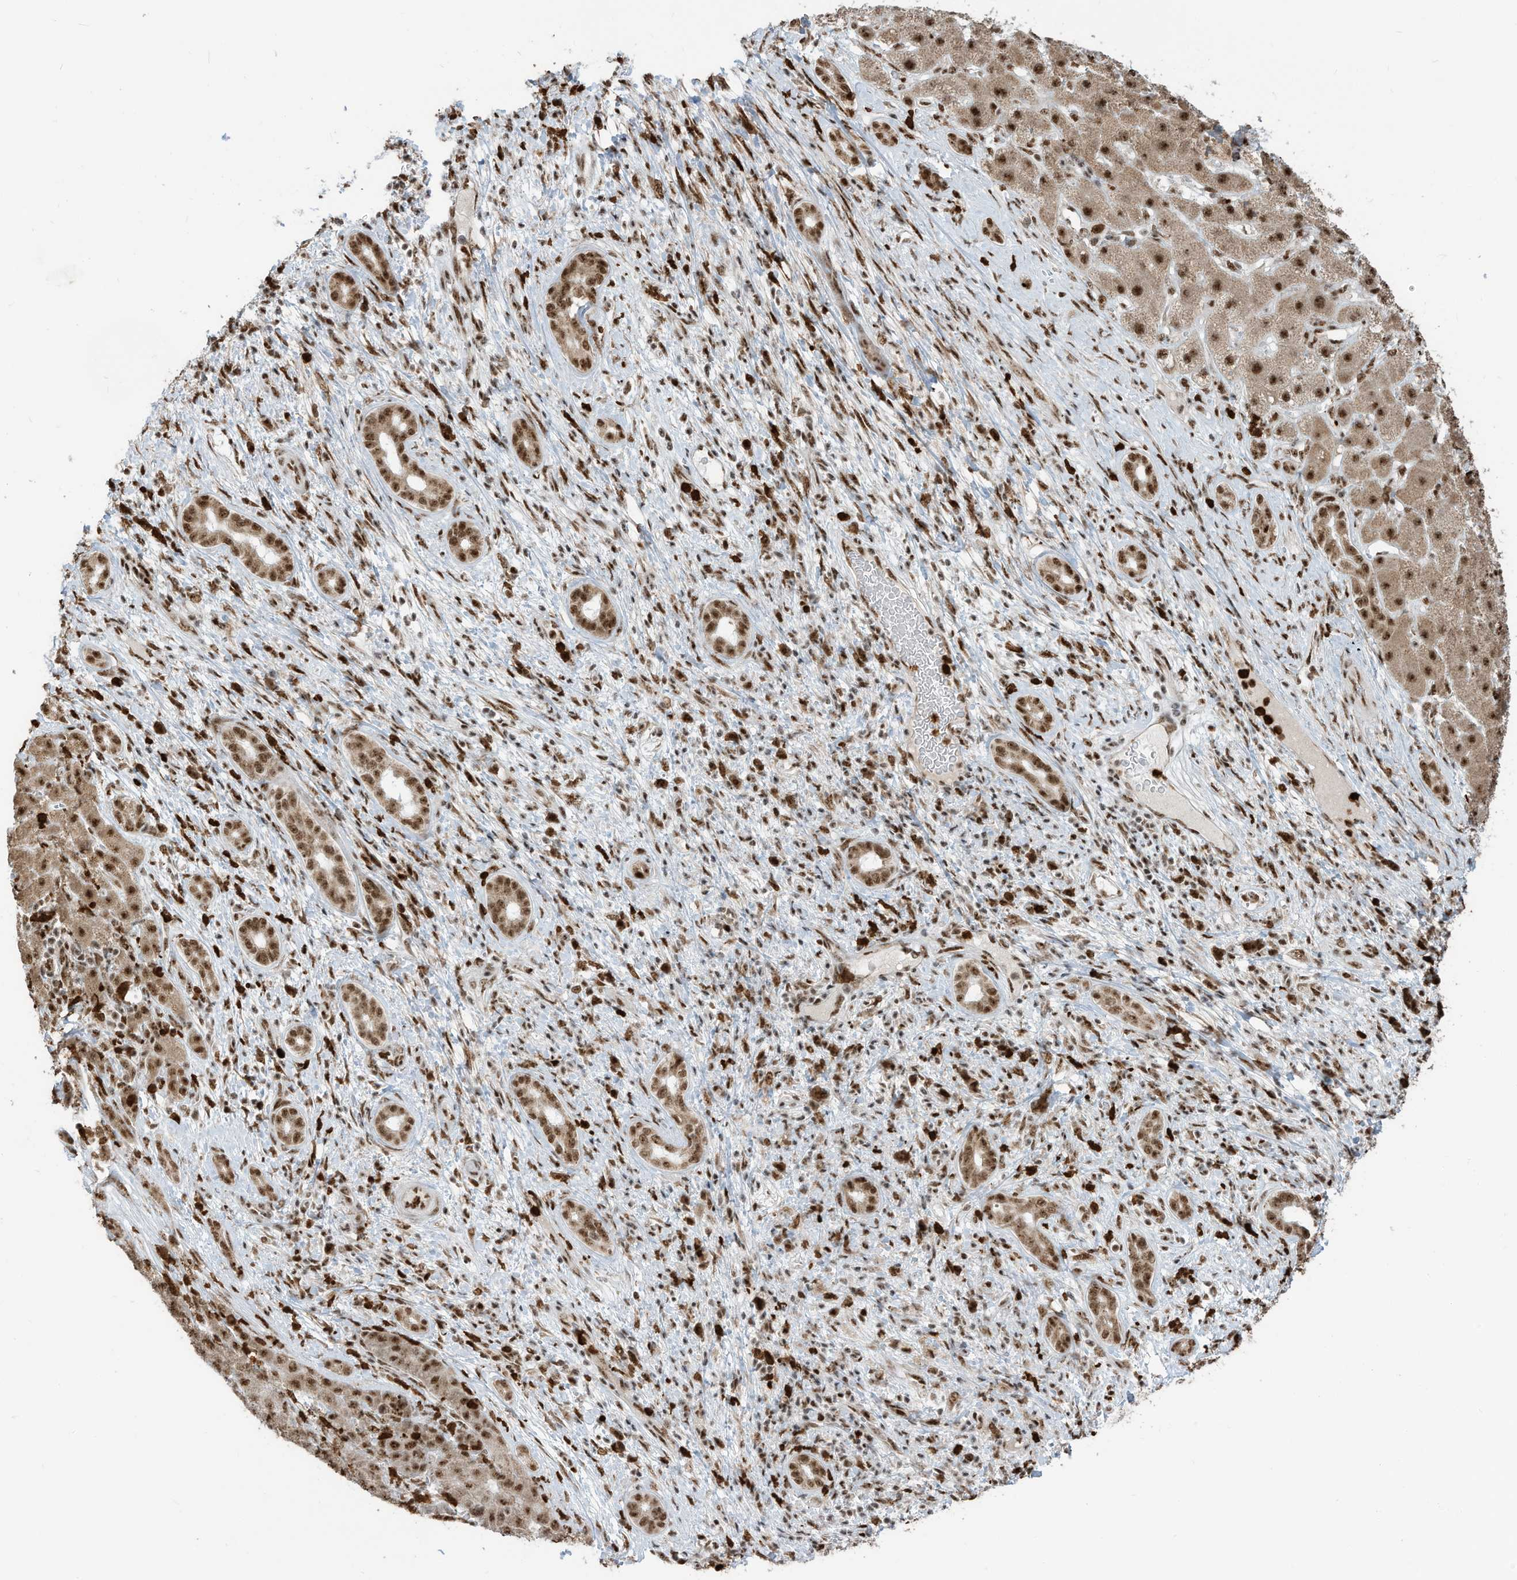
{"staining": {"intensity": "moderate", "quantity": ">75%", "location": "nuclear"}, "tissue": "liver cancer", "cell_type": "Tumor cells", "image_type": "cancer", "snomed": [{"axis": "morphology", "description": "Carcinoma, Hepatocellular, NOS"}, {"axis": "topography", "description": "Liver"}], "caption": "Immunohistochemistry image of neoplastic tissue: hepatocellular carcinoma (liver) stained using immunohistochemistry demonstrates medium levels of moderate protein expression localized specifically in the nuclear of tumor cells, appearing as a nuclear brown color.", "gene": "LBH", "patient": {"sex": "male", "age": 65}}